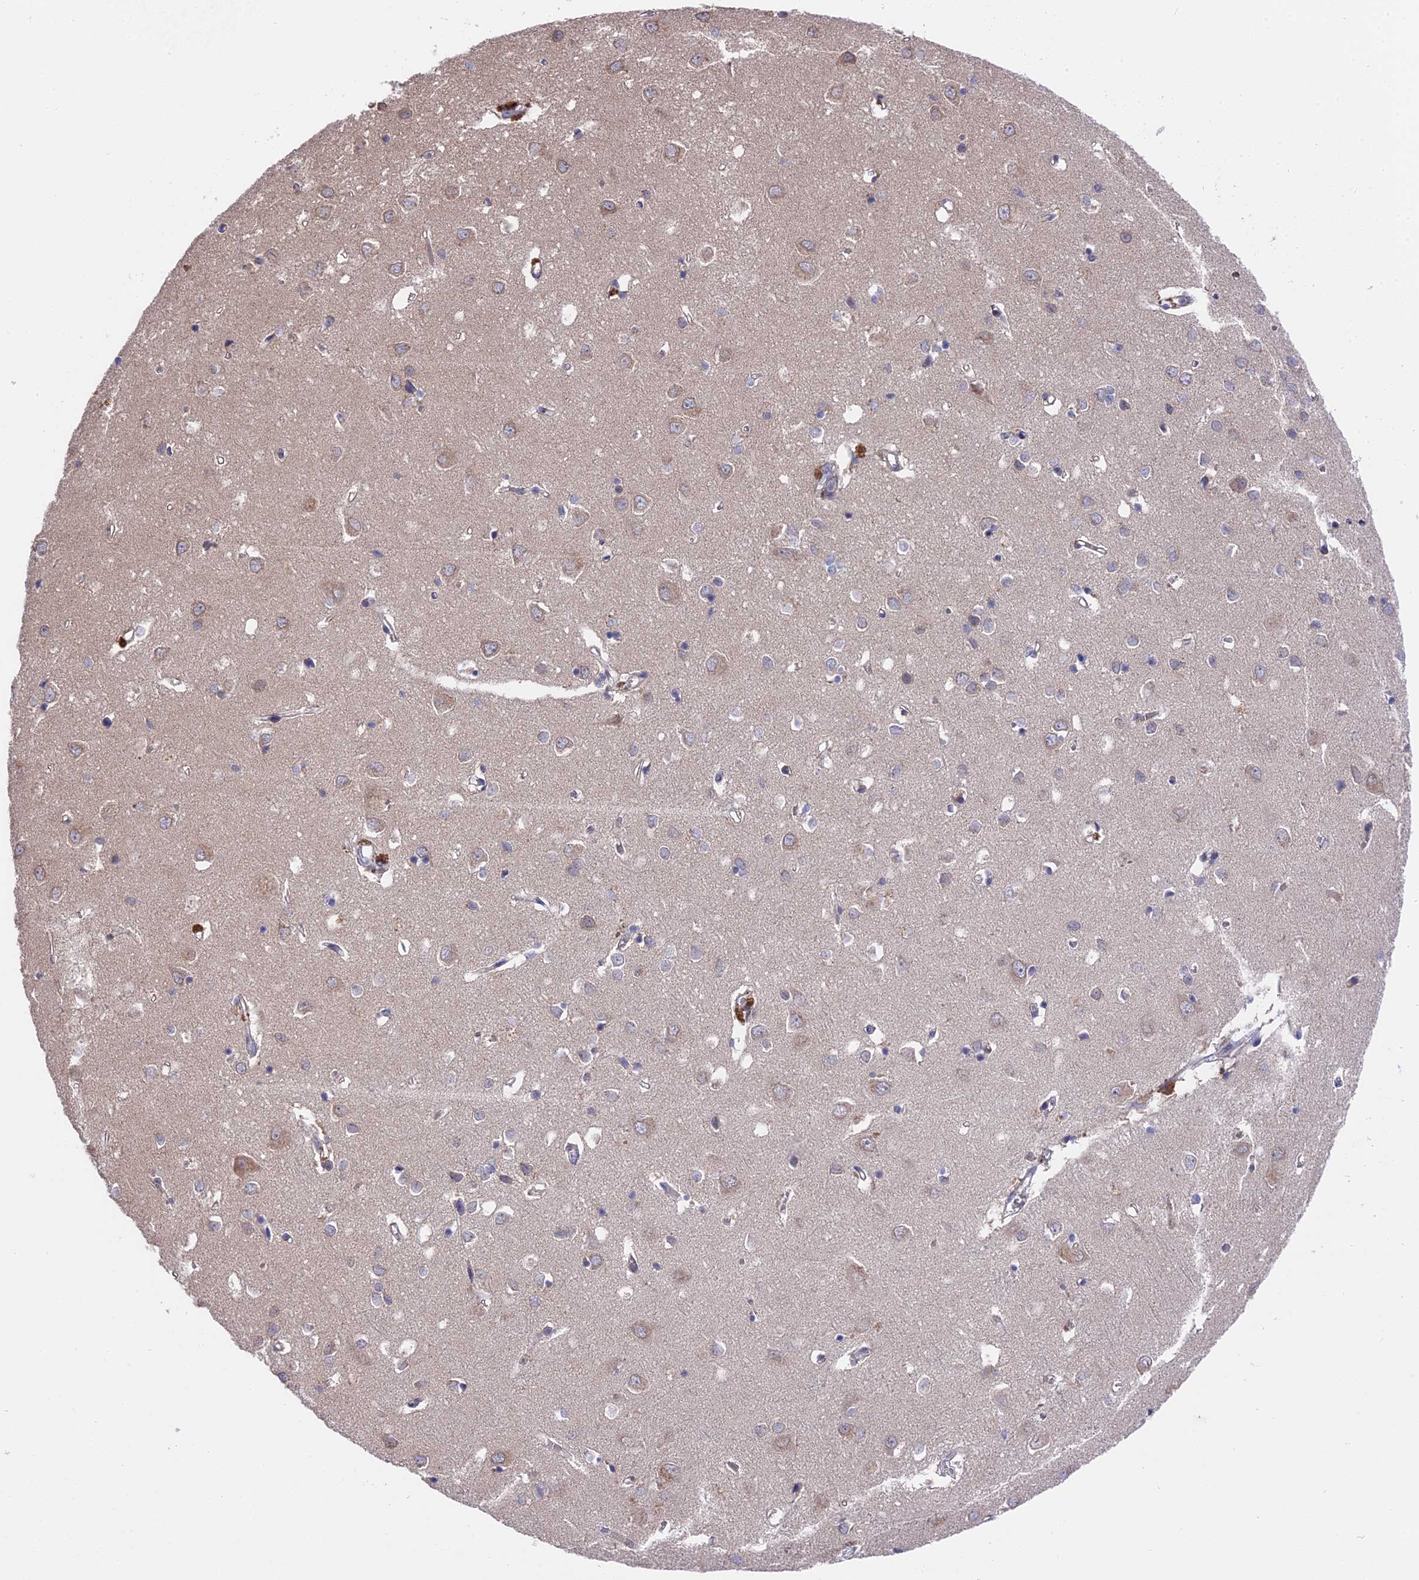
{"staining": {"intensity": "negative", "quantity": "none", "location": "none"}, "tissue": "cerebral cortex", "cell_type": "Endothelial cells", "image_type": "normal", "snomed": [{"axis": "morphology", "description": "Normal tissue, NOS"}, {"axis": "topography", "description": "Cerebral cortex"}], "caption": "IHC image of unremarkable cerebral cortex stained for a protein (brown), which exhibits no expression in endothelial cells. The staining is performed using DAB brown chromogen with nuclei counter-stained in using hematoxylin.", "gene": "ZCCHC2", "patient": {"sex": "female", "age": 64}}